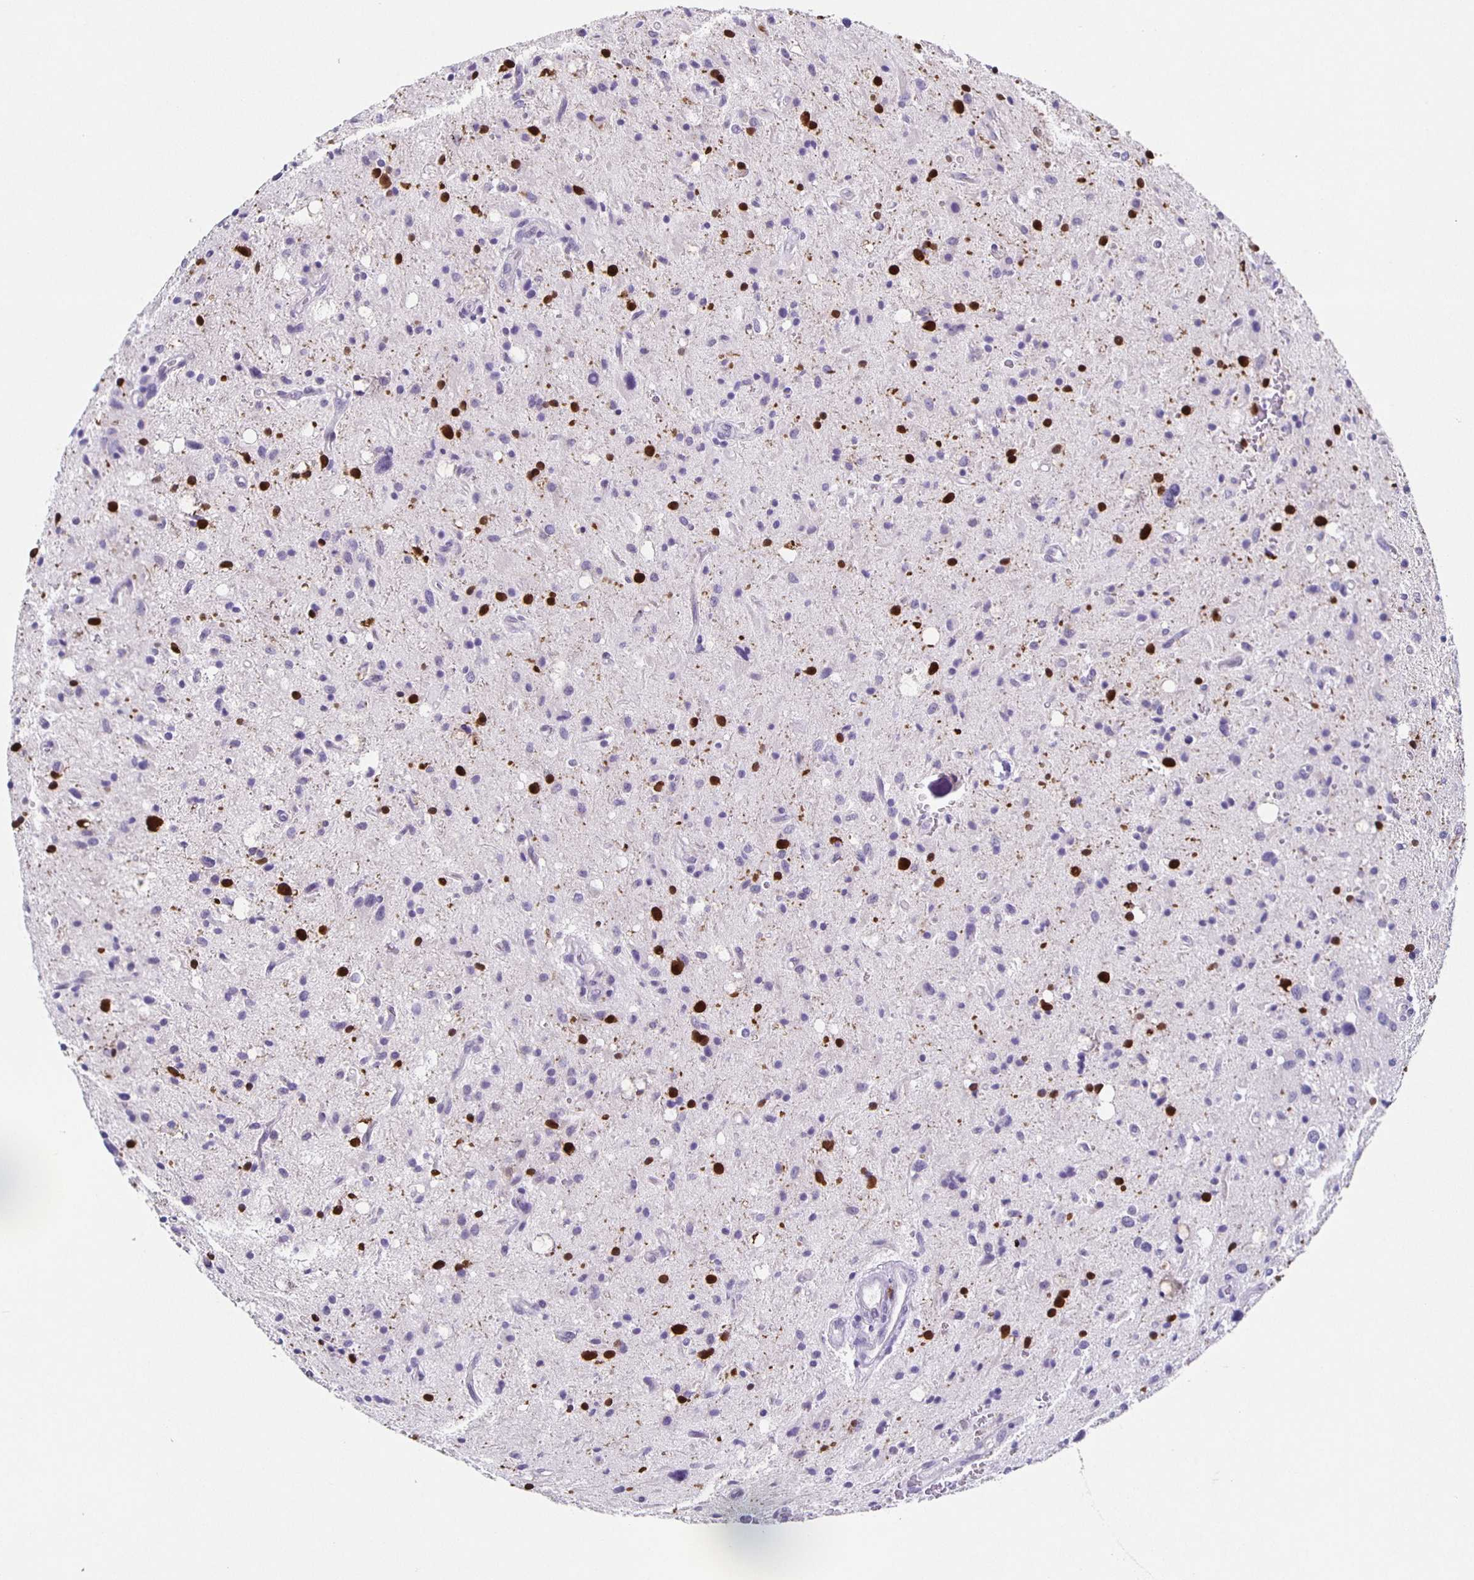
{"staining": {"intensity": "negative", "quantity": "none", "location": "none"}, "tissue": "glioma", "cell_type": "Tumor cells", "image_type": "cancer", "snomed": [{"axis": "morphology", "description": "Glioma, malignant, Low grade"}, {"axis": "topography", "description": "Brain"}], "caption": "This is an IHC histopathology image of human glioma. There is no staining in tumor cells.", "gene": "CARNS1", "patient": {"sex": "female", "age": 58}}